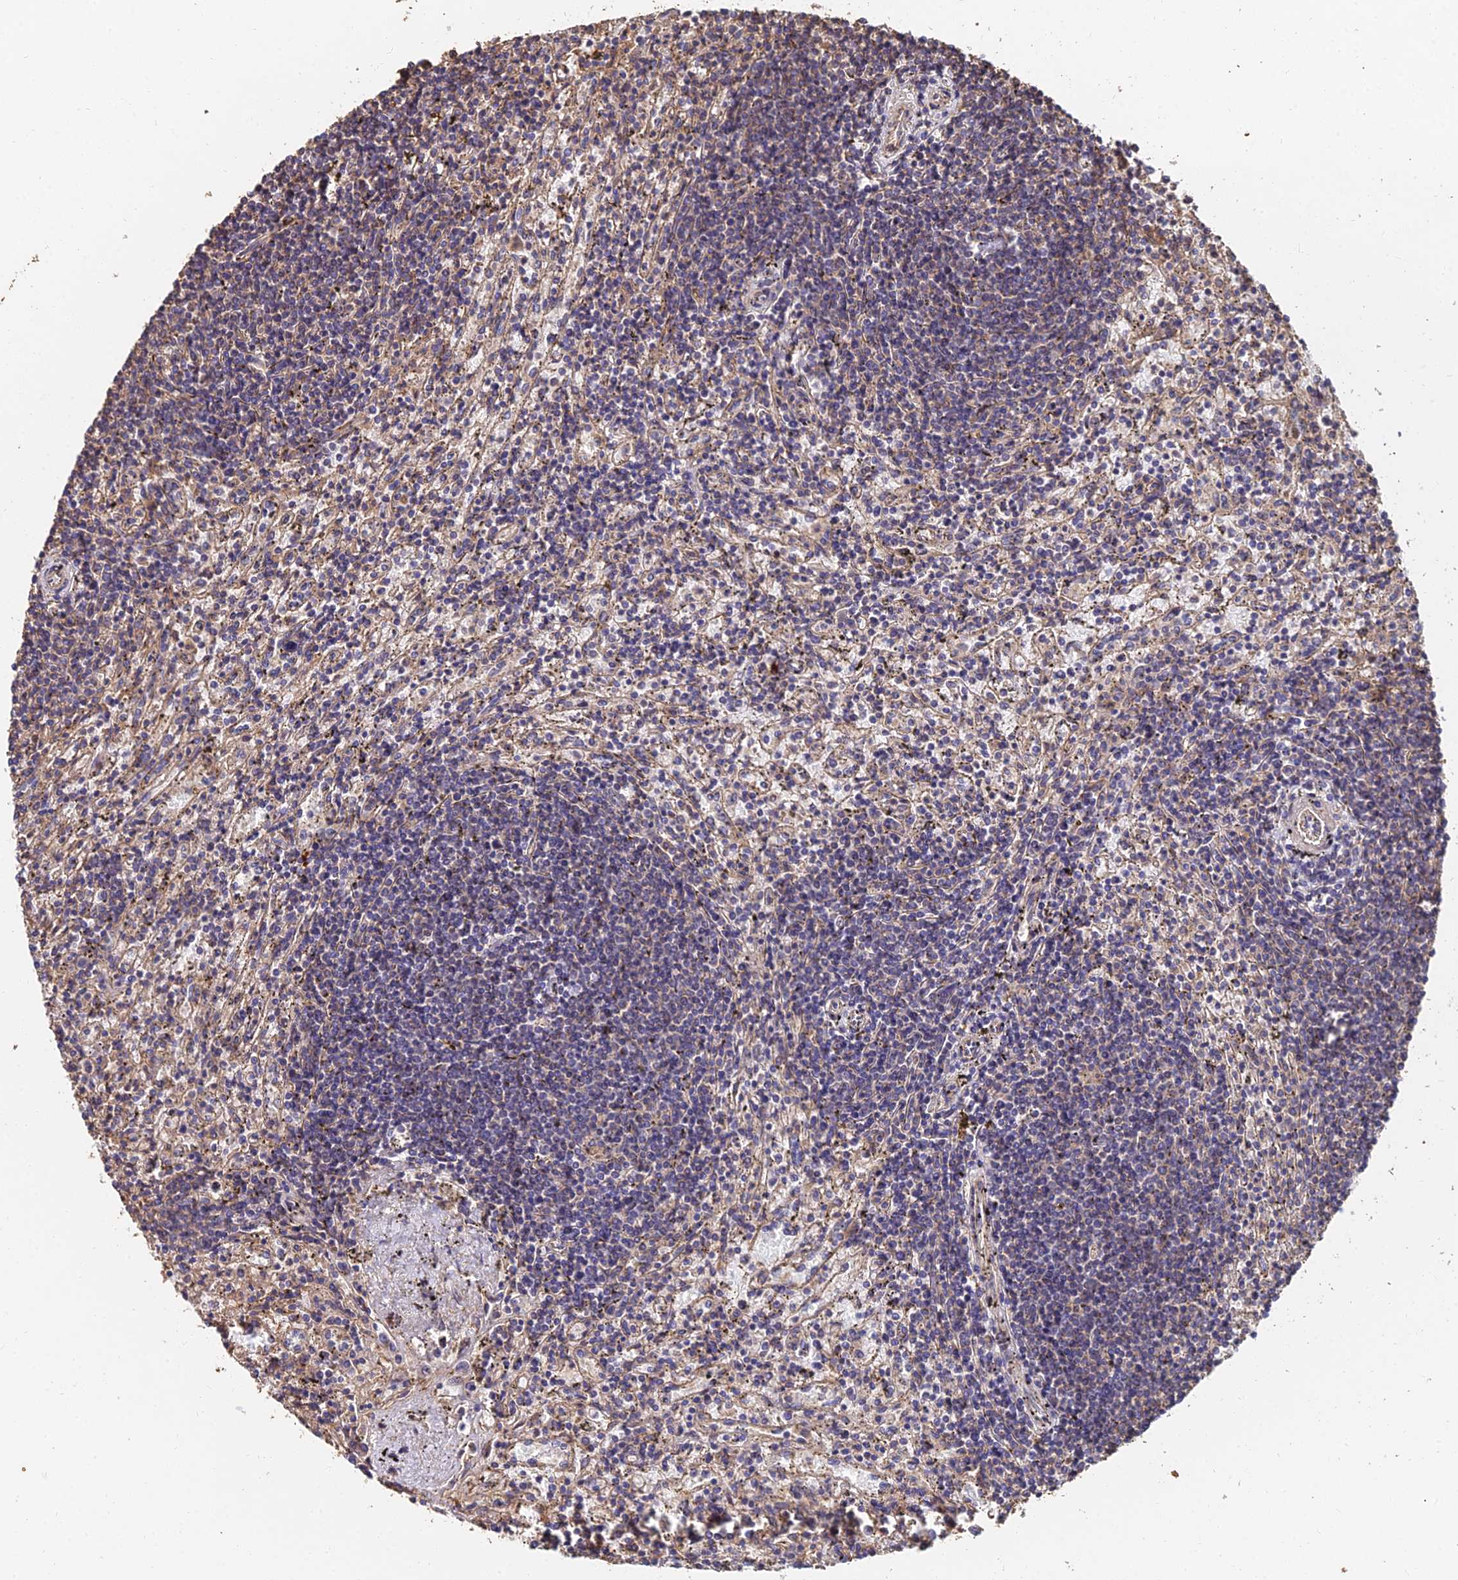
{"staining": {"intensity": "weak", "quantity": "<25%", "location": "cytoplasmic/membranous"}, "tissue": "lymphoma", "cell_type": "Tumor cells", "image_type": "cancer", "snomed": [{"axis": "morphology", "description": "Malignant lymphoma, non-Hodgkin's type, Low grade"}, {"axis": "topography", "description": "Spleen"}], "caption": "This is a histopathology image of IHC staining of lymphoma, which shows no positivity in tumor cells.", "gene": "EXT1", "patient": {"sex": "male", "age": 76}}